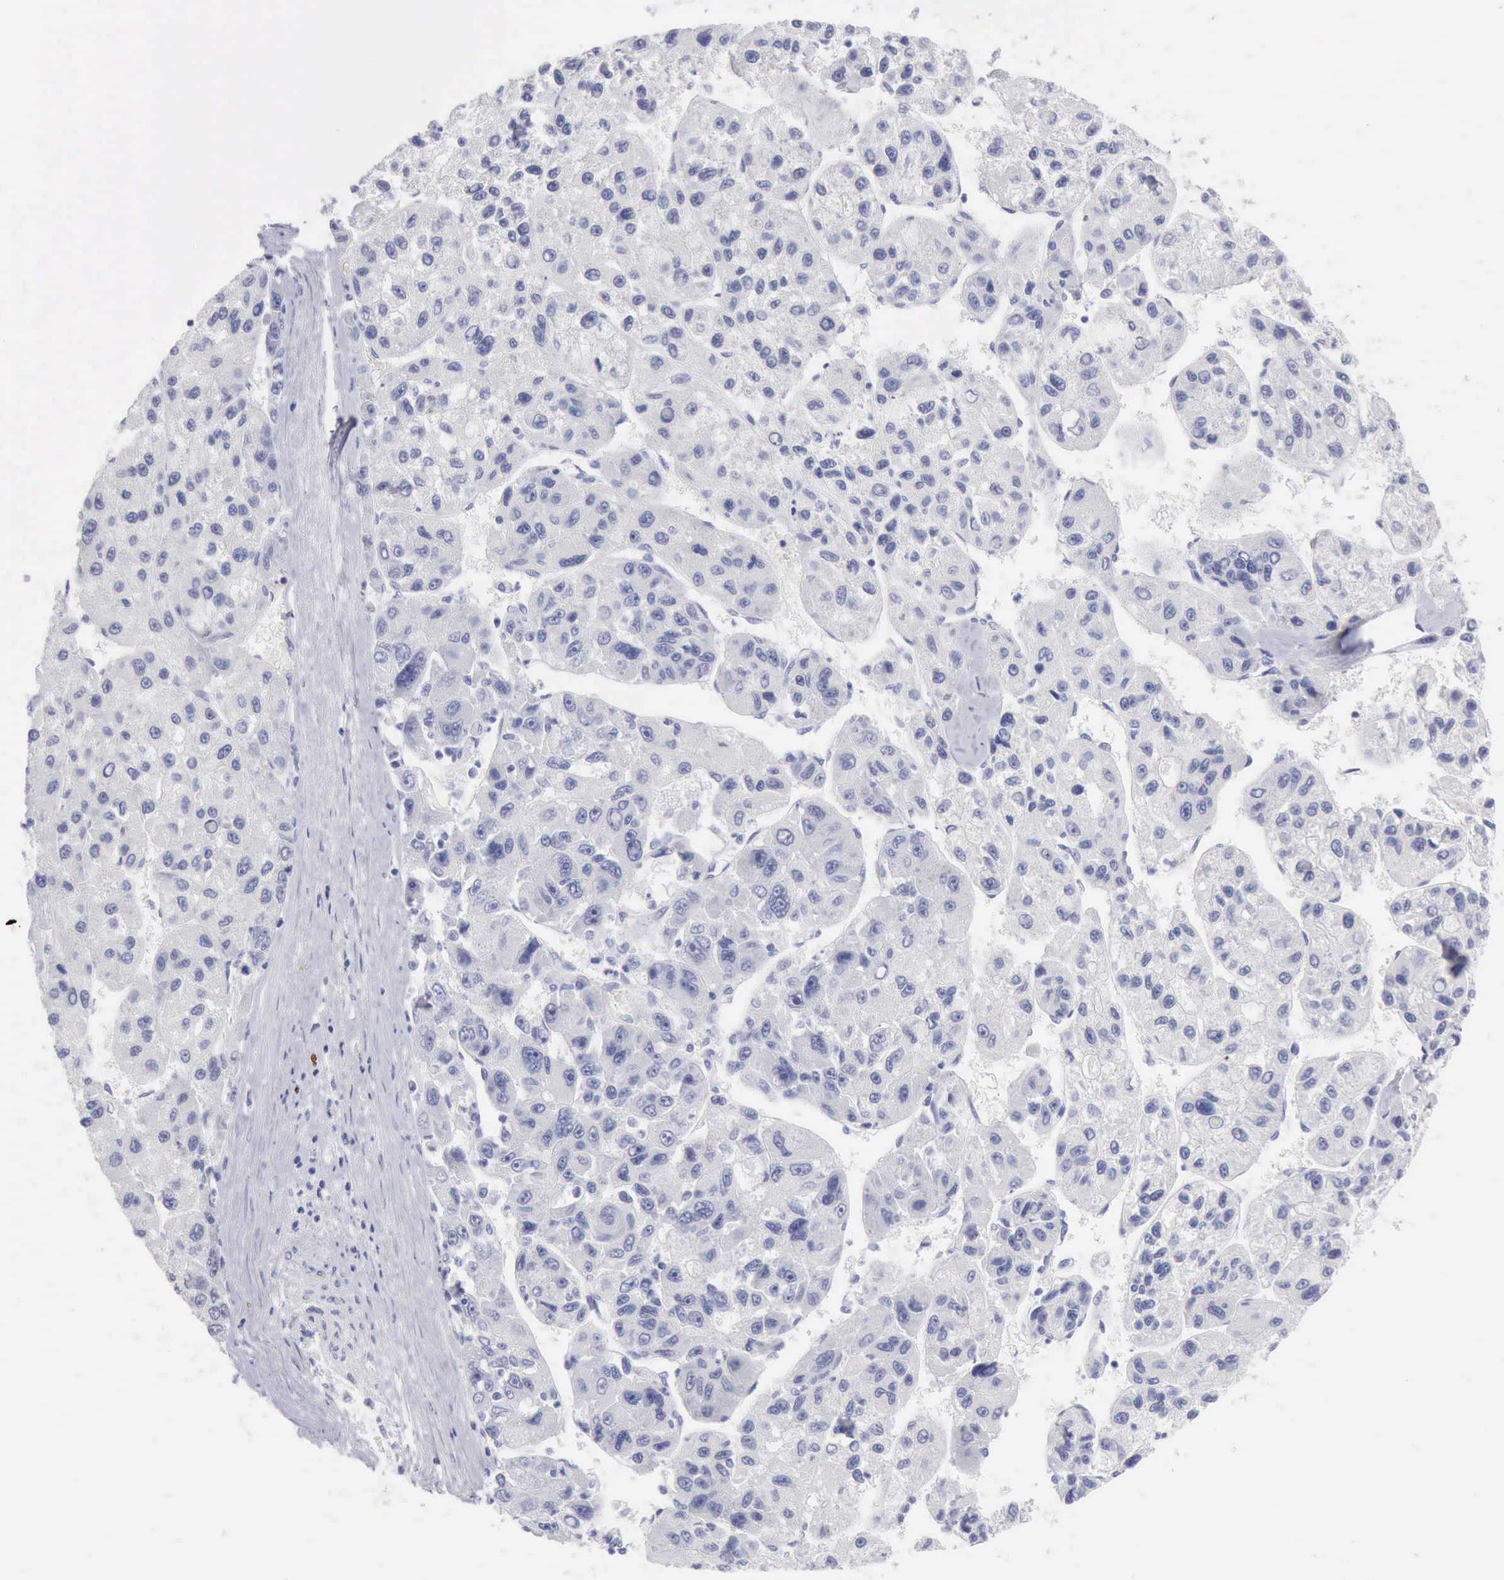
{"staining": {"intensity": "negative", "quantity": "none", "location": "none"}, "tissue": "liver cancer", "cell_type": "Tumor cells", "image_type": "cancer", "snomed": [{"axis": "morphology", "description": "Carcinoma, Hepatocellular, NOS"}, {"axis": "topography", "description": "Liver"}], "caption": "DAB (3,3'-diaminobenzidine) immunohistochemical staining of human liver cancer (hepatocellular carcinoma) shows no significant expression in tumor cells. (Brightfield microscopy of DAB (3,3'-diaminobenzidine) IHC at high magnification).", "gene": "ANGEL1", "patient": {"sex": "male", "age": 64}}